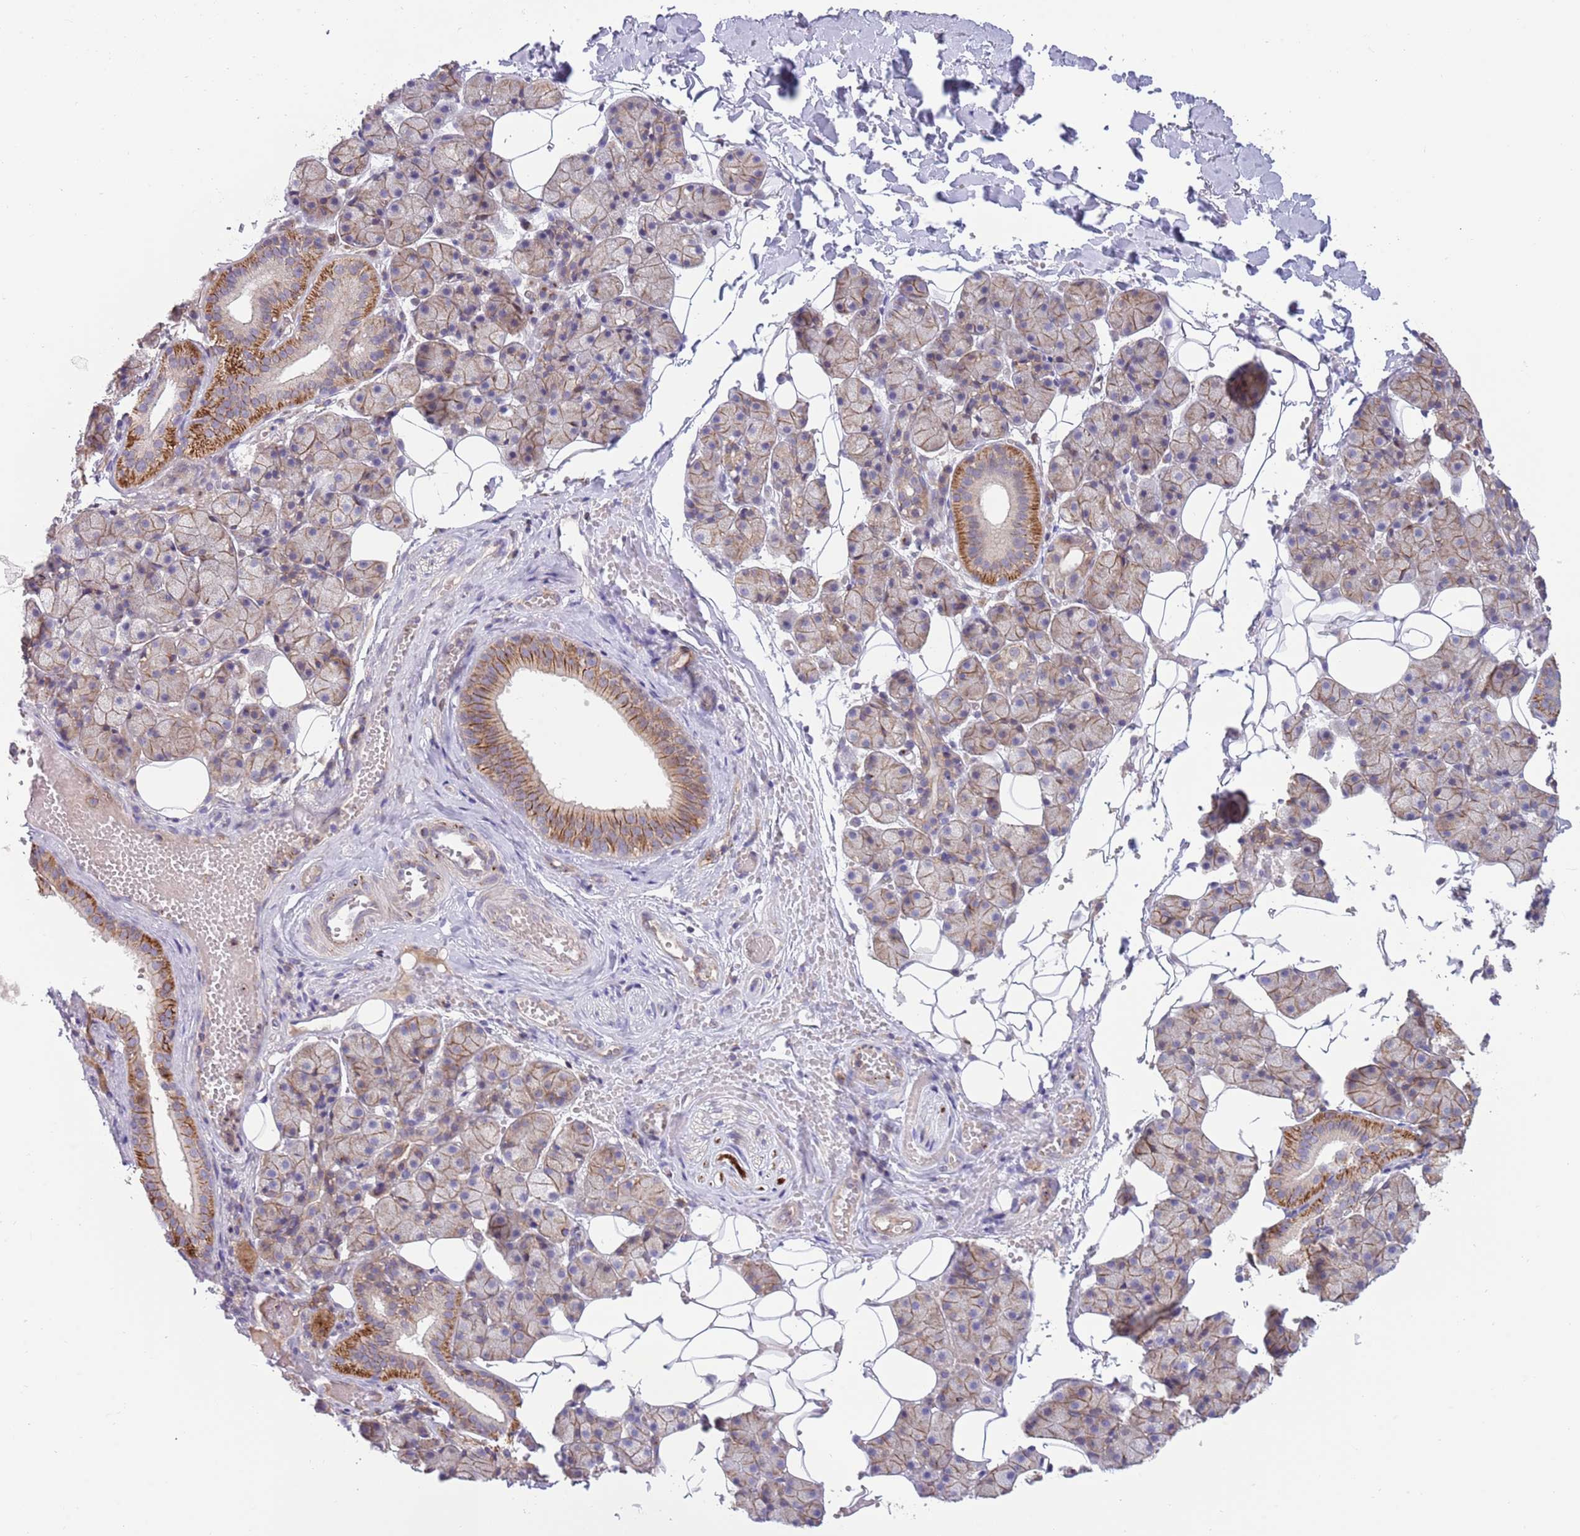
{"staining": {"intensity": "moderate", "quantity": "25%-75%", "location": "cytoplasmic/membranous"}, "tissue": "salivary gland", "cell_type": "Glandular cells", "image_type": "normal", "snomed": [{"axis": "morphology", "description": "Normal tissue, NOS"}, {"axis": "topography", "description": "Salivary gland"}], "caption": "DAB immunohistochemical staining of benign salivary gland shows moderate cytoplasmic/membranous protein expression in approximately 25%-75% of glandular cells.", "gene": "BTBD7", "patient": {"sex": "female", "age": 33}}